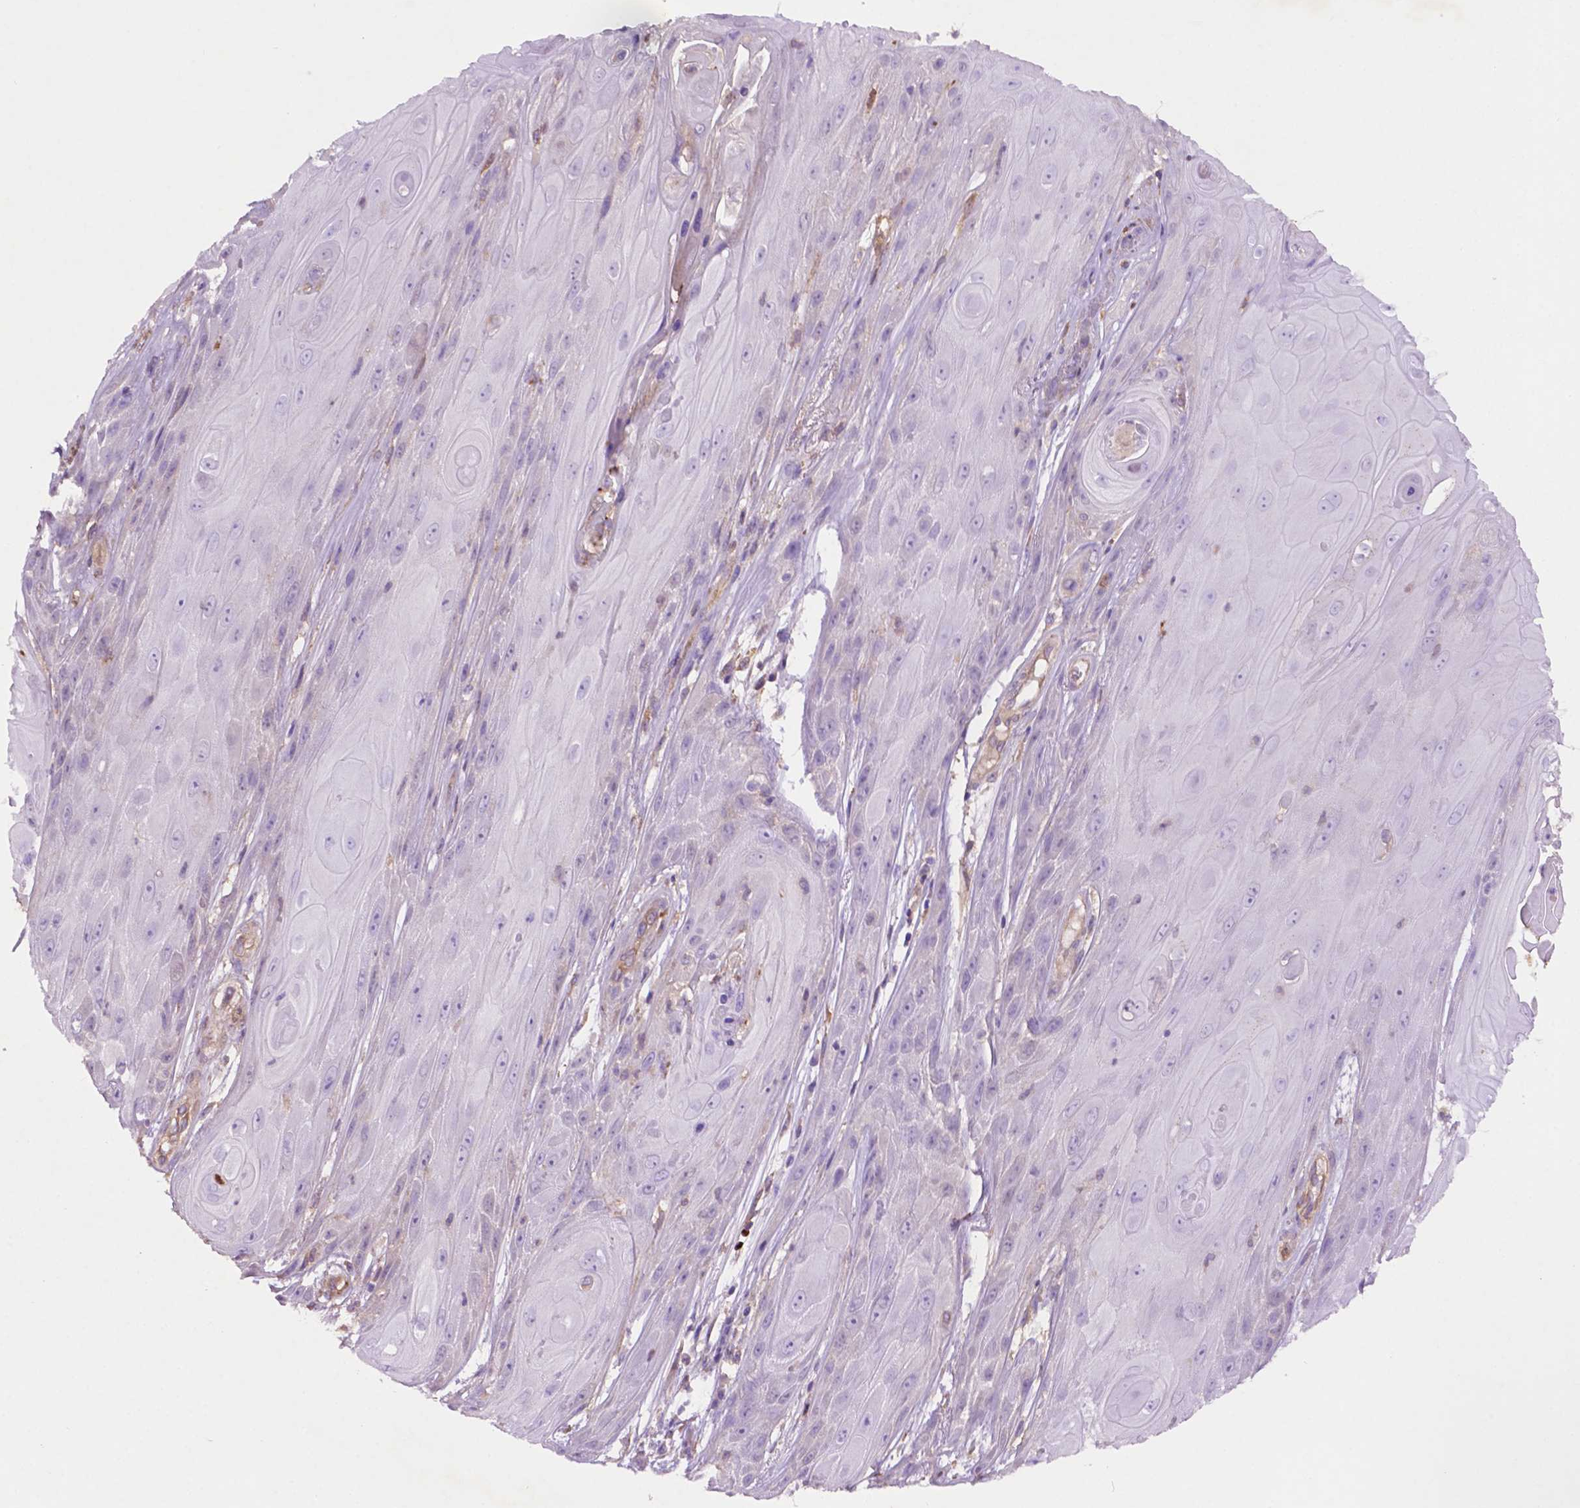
{"staining": {"intensity": "negative", "quantity": "none", "location": "none"}, "tissue": "skin cancer", "cell_type": "Tumor cells", "image_type": "cancer", "snomed": [{"axis": "morphology", "description": "Squamous cell carcinoma, NOS"}, {"axis": "topography", "description": "Skin"}], "caption": "High power microscopy photomicrograph of an immunohistochemistry micrograph of skin cancer (squamous cell carcinoma), revealing no significant staining in tumor cells.", "gene": "GDPD5", "patient": {"sex": "male", "age": 62}}